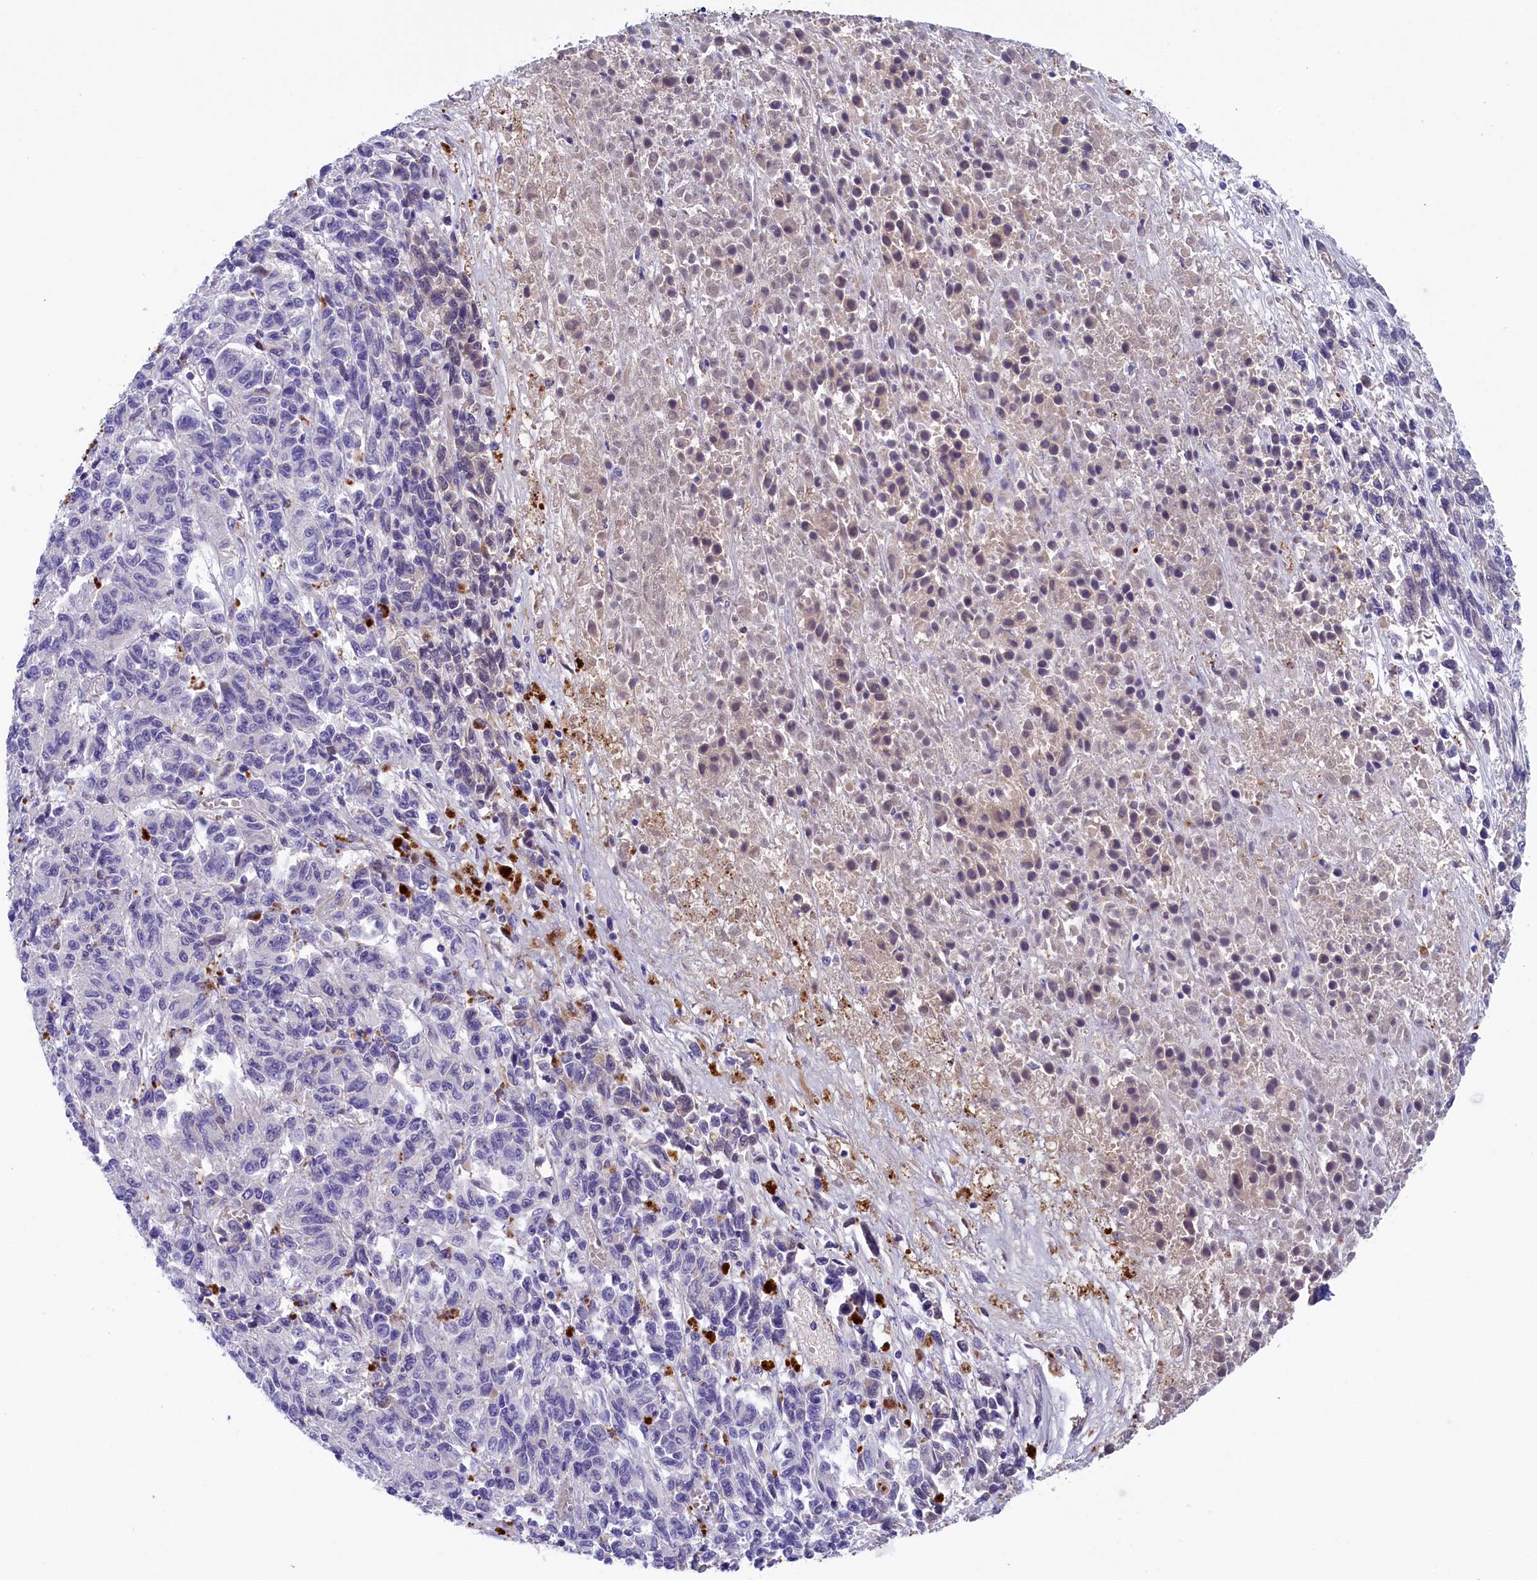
{"staining": {"intensity": "negative", "quantity": "none", "location": "none"}, "tissue": "melanoma", "cell_type": "Tumor cells", "image_type": "cancer", "snomed": [{"axis": "morphology", "description": "Malignant melanoma, Metastatic site"}, {"axis": "topography", "description": "Lung"}], "caption": "Melanoma was stained to show a protein in brown. There is no significant expression in tumor cells. The staining is performed using DAB (3,3'-diaminobenzidine) brown chromogen with nuclei counter-stained in using hematoxylin.", "gene": "STYX", "patient": {"sex": "male", "age": 64}}